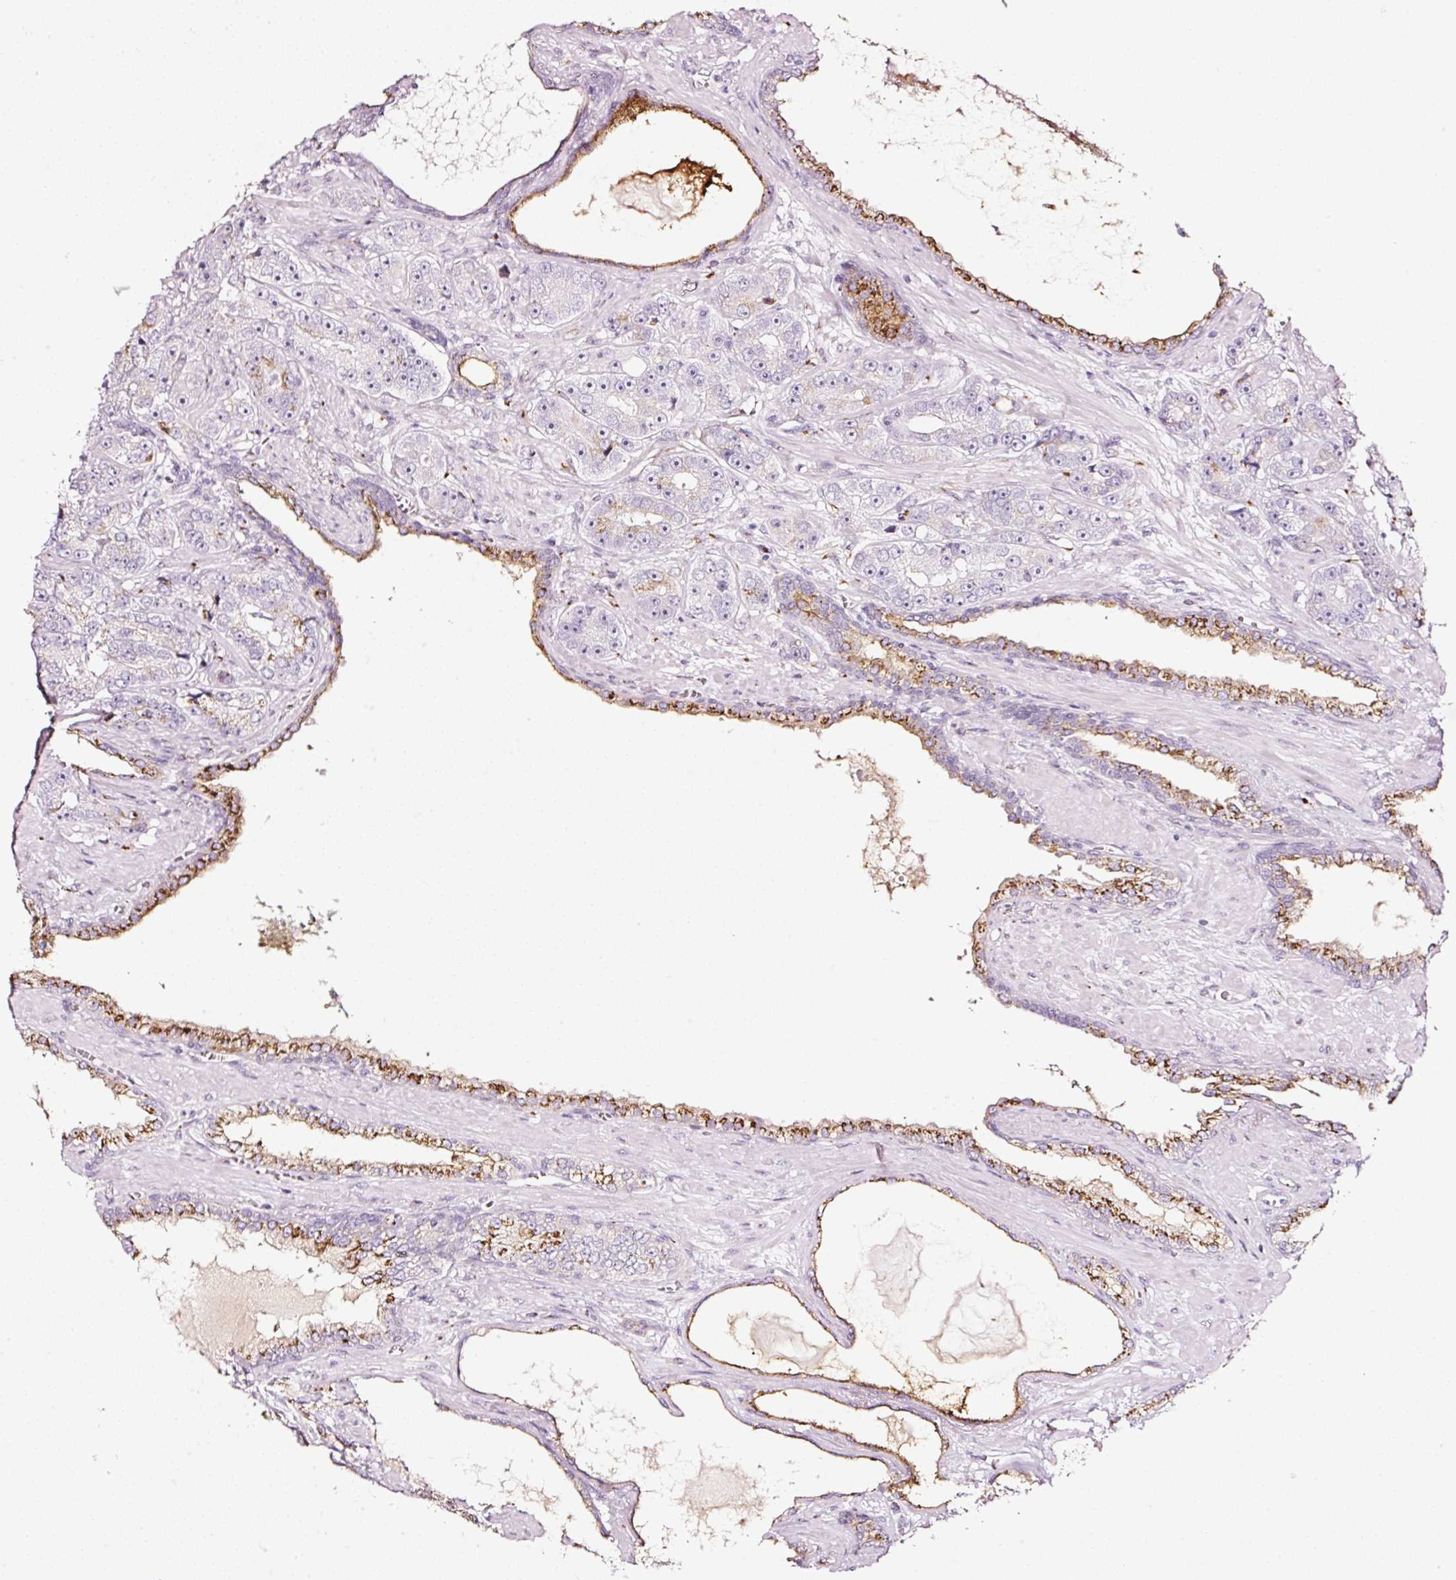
{"staining": {"intensity": "moderate", "quantity": "<25%", "location": "cytoplasmic/membranous"}, "tissue": "prostate cancer", "cell_type": "Tumor cells", "image_type": "cancer", "snomed": [{"axis": "morphology", "description": "Adenocarcinoma, High grade"}, {"axis": "topography", "description": "Prostate"}], "caption": "Prostate cancer (adenocarcinoma (high-grade)) stained with immunohistochemistry (IHC) reveals moderate cytoplasmic/membranous expression in about <25% of tumor cells.", "gene": "SDF4", "patient": {"sex": "male", "age": 71}}